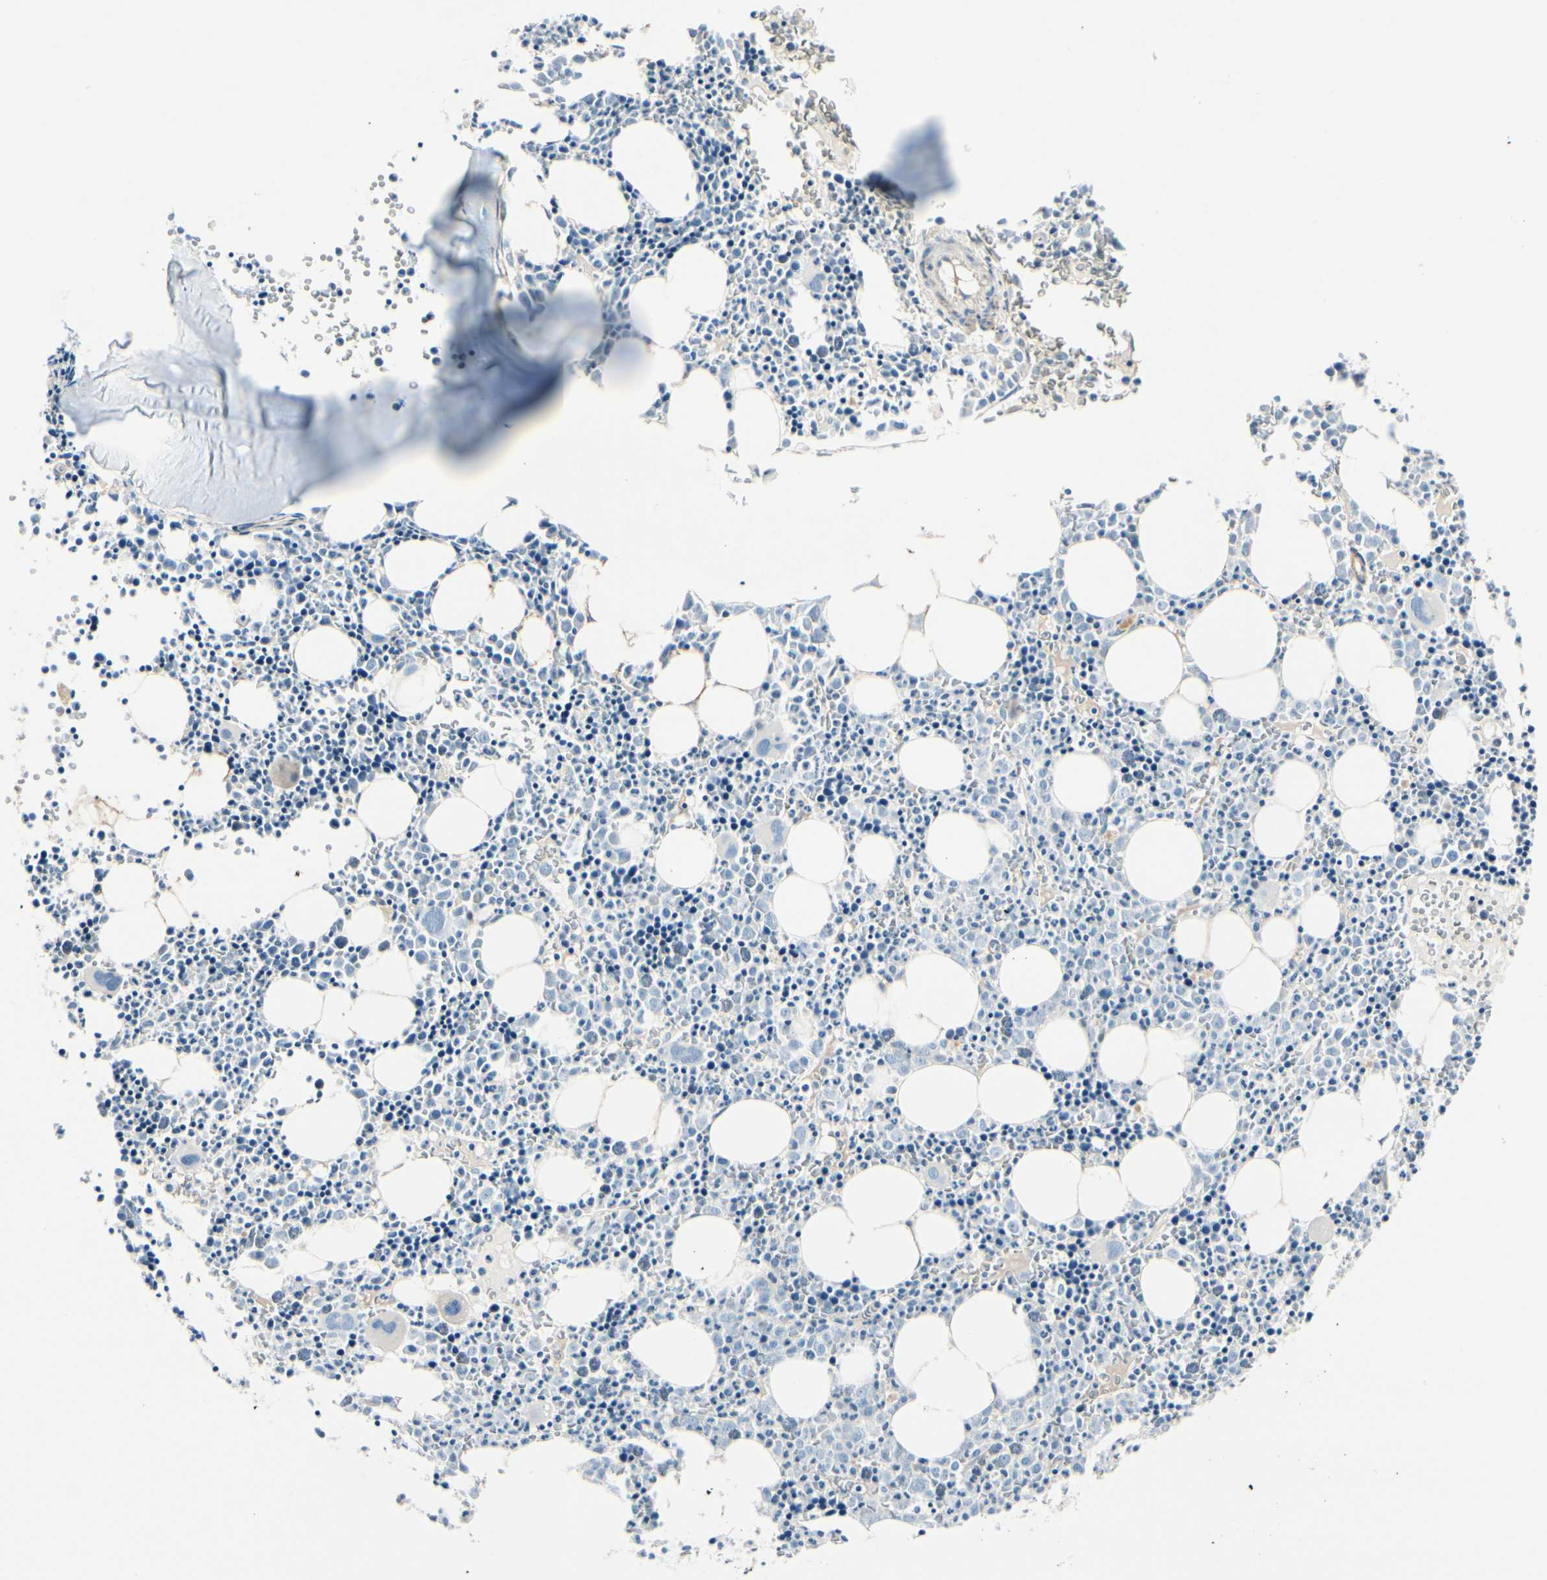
{"staining": {"intensity": "negative", "quantity": "none", "location": "none"}, "tissue": "bone marrow", "cell_type": "Hematopoietic cells", "image_type": "normal", "snomed": [{"axis": "morphology", "description": "Normal tissue, NOS"}, {"axis": "morphology", "description": "Inflammation, NOS"}, {"axis": "topography", "description": "Bone marrow"}], "caption": "High magnification brightfield microscopy of normal bone marrow stained with DAB (3,3'-diaminobenzidine) (brown) and counterstained with hematoxylin (blue): hematopoietic cells show no significant expression.", "gene": "CACNA2D1", "patient": {"sex": "female", "age": 17}}